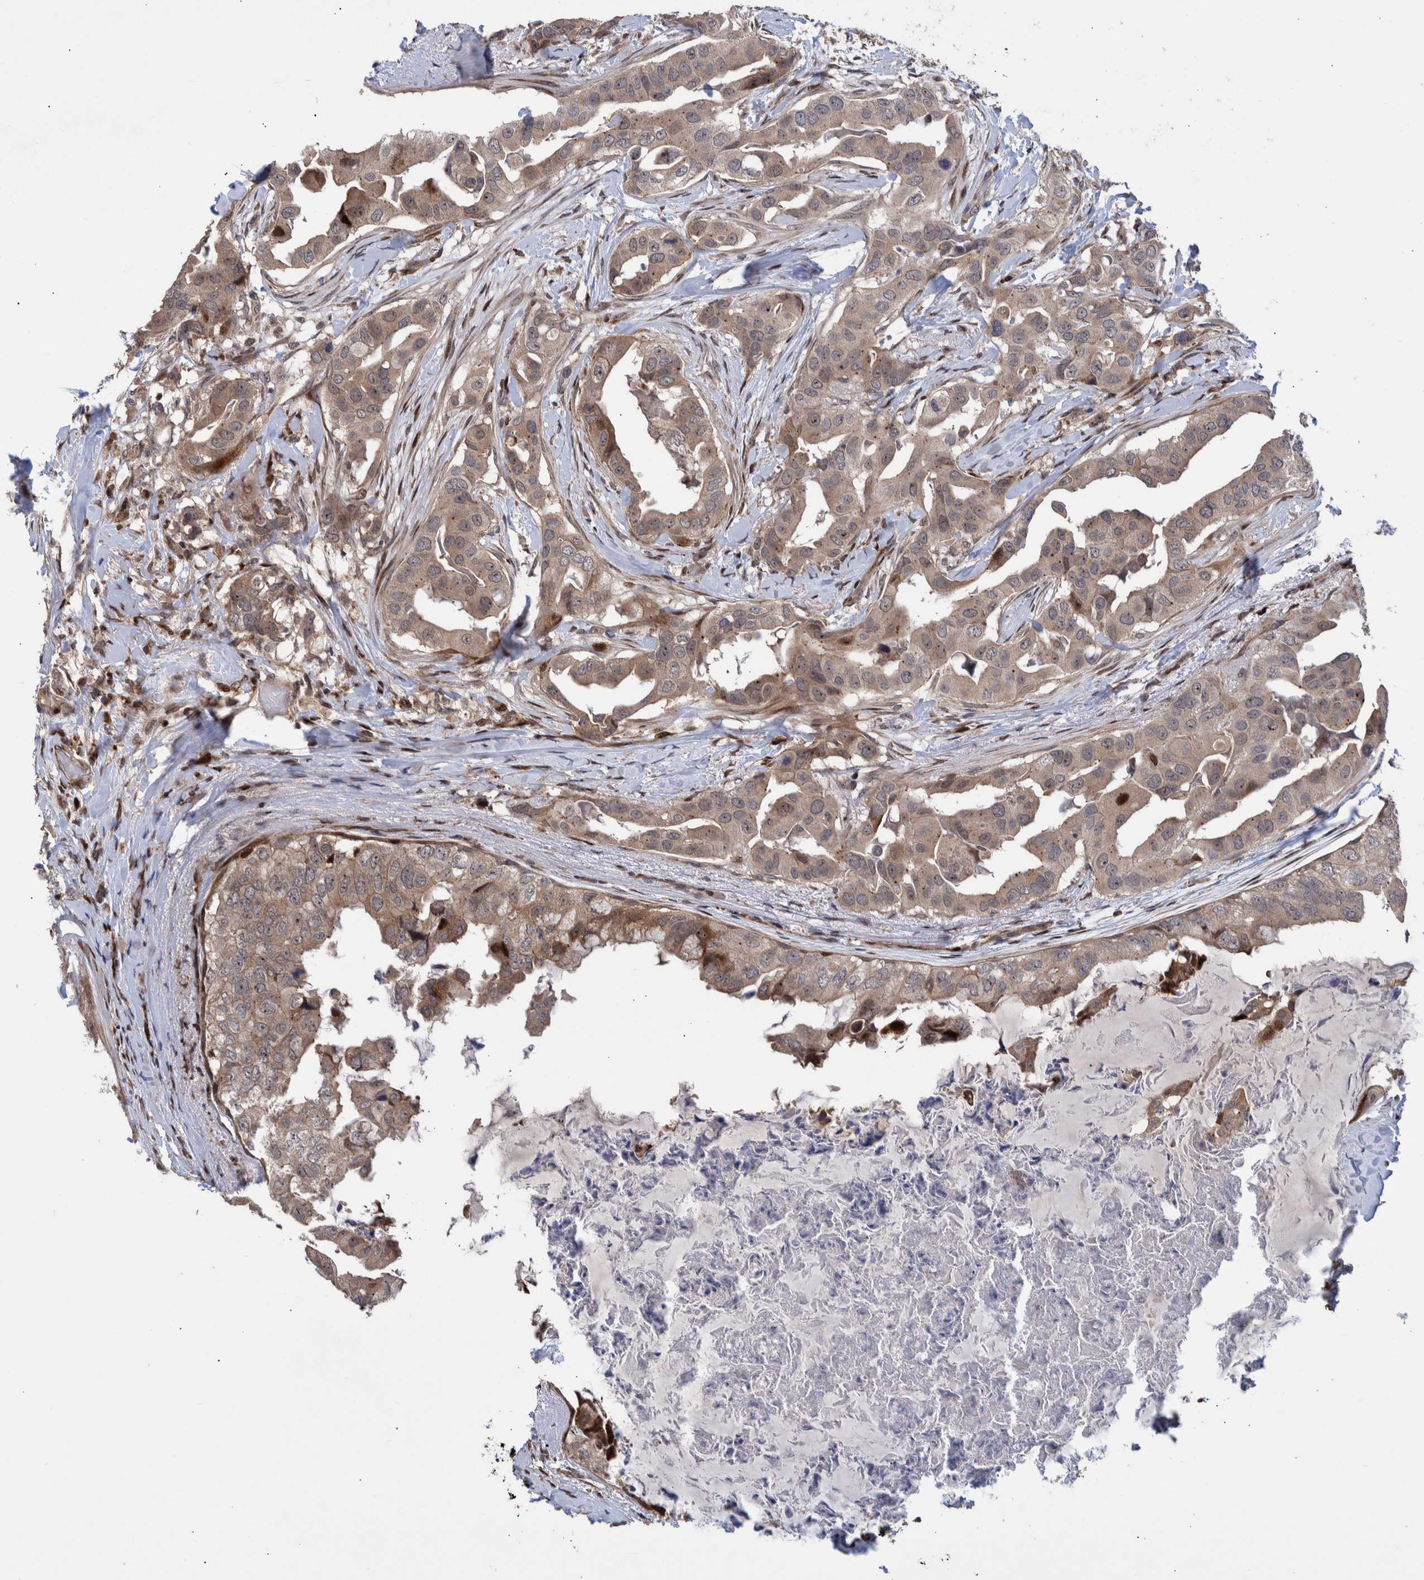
{"staining": {"intensity": "weak", "quantity": ">75%", "location": "cytoplasmic/membranous"}, "tissue": "breast cancer", "cell_type": "Tumor cells", "image_type": "cancer", "snomed": [{"axis": "morphology", "description": "Duct carcinoma"}, {"axis": "topography", "description": "Breast"}], "caption": "Weak cytoplasmic/membranous positivity for a protein is identified in about >75% of tumor cells of breast cancer (invasive ductal carcinoma) using immunohistochemistry.", "gene": "SHISA6", "patient": {"sex": "female", "age": 40}}